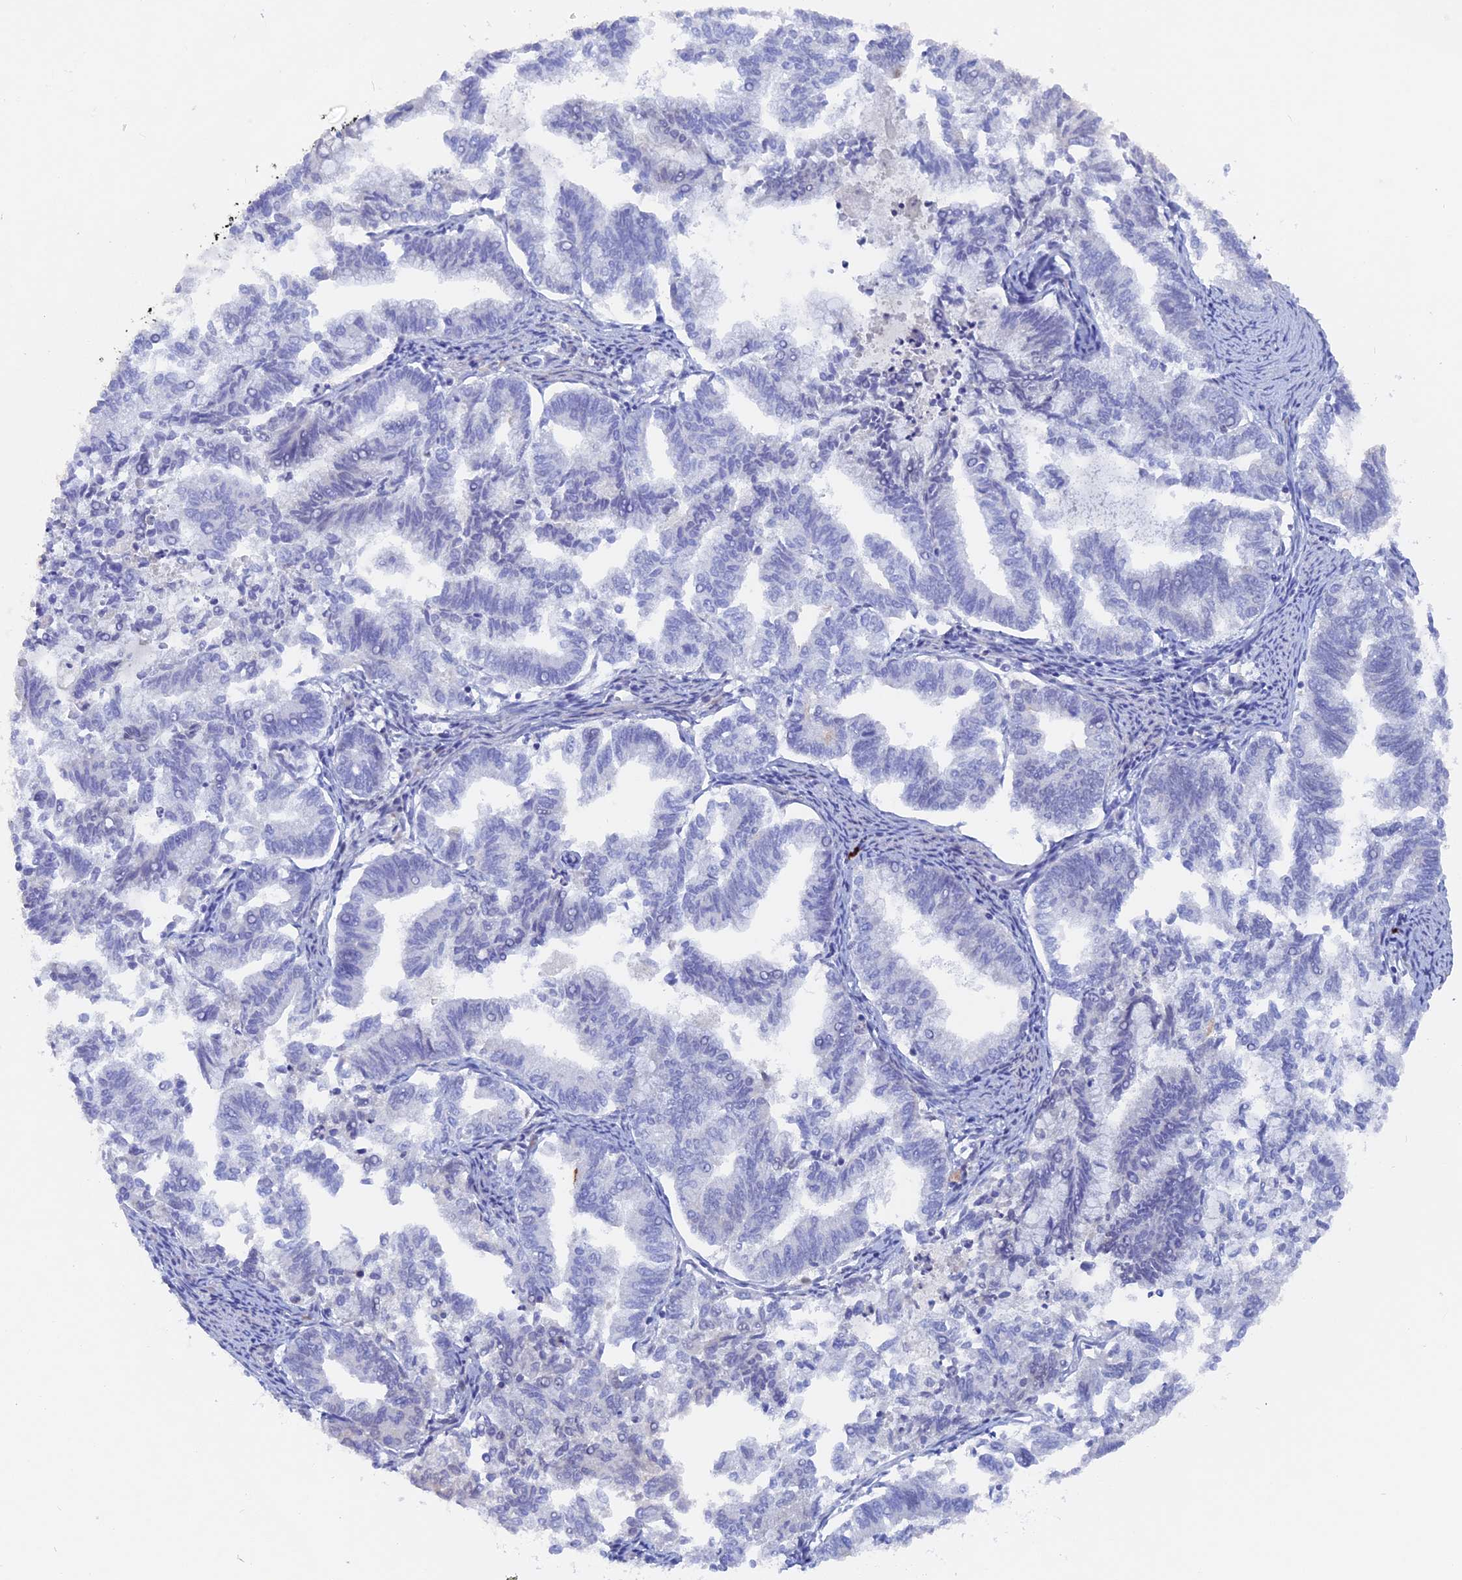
{"staining": {"intensity": "negative", "quantity": "none", "location": "none"}, "tissue": "endometrial cancer", "cell_type": "Tumor cells", "image_type": "cancer", "snomed": [{"axis": "morphology", "description": "Adenocarcinoma, NOS"}, {"axis": "topography", "description": "Endometrium"}], "caption": "Immunohistochemistry micrograph of neoplastic tissue: endometrial cancer stained with DAB (3,3'-diaminobenzidine) reveals no significant protein staining in tumor cells.", "gene": "DACT3", "patient": {"sex": "female", "age": 79}}